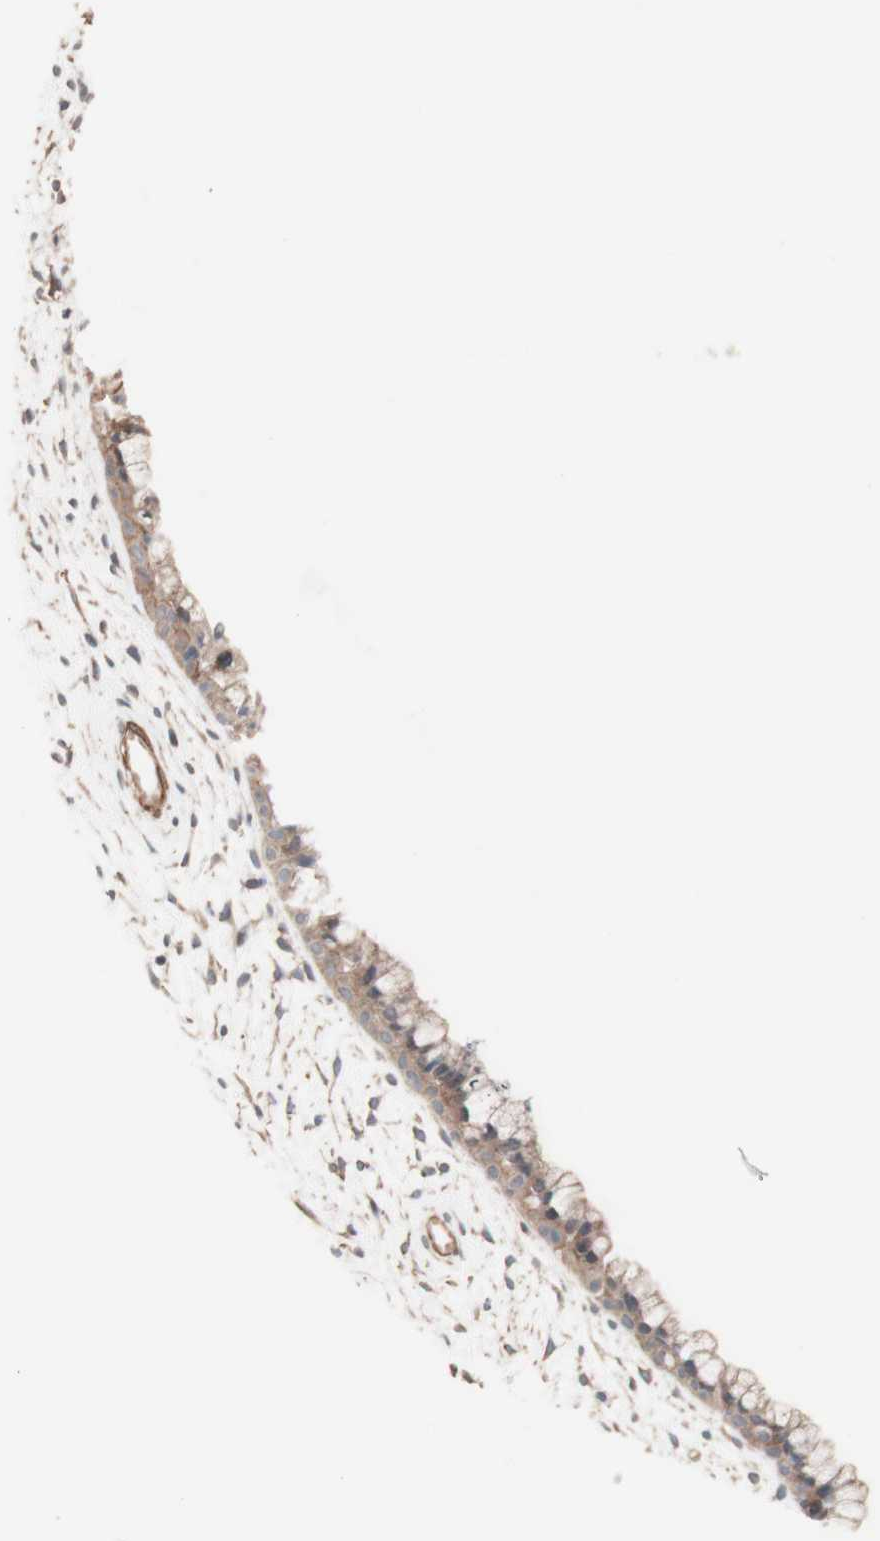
{"staining": {"intensity": "weak", "quantity": ">75%", "location": "cytoplasmic/membranous"}, "tissue": "cervix", "cell_type": "Glandular cells", "image_type": "normal", "snomed": [{"axis": "morphology", "description": "Normal tissue, NOS"}, {"axis": "topography", "description": "Cervix"}], "caption": "A histopathology image of human cervix stained for a protein exhibits weak cytoplasmic/membranous brown staining in glandular cells.", "gene": "ALG5", "patient": {"sex": "female", "age": 39}}